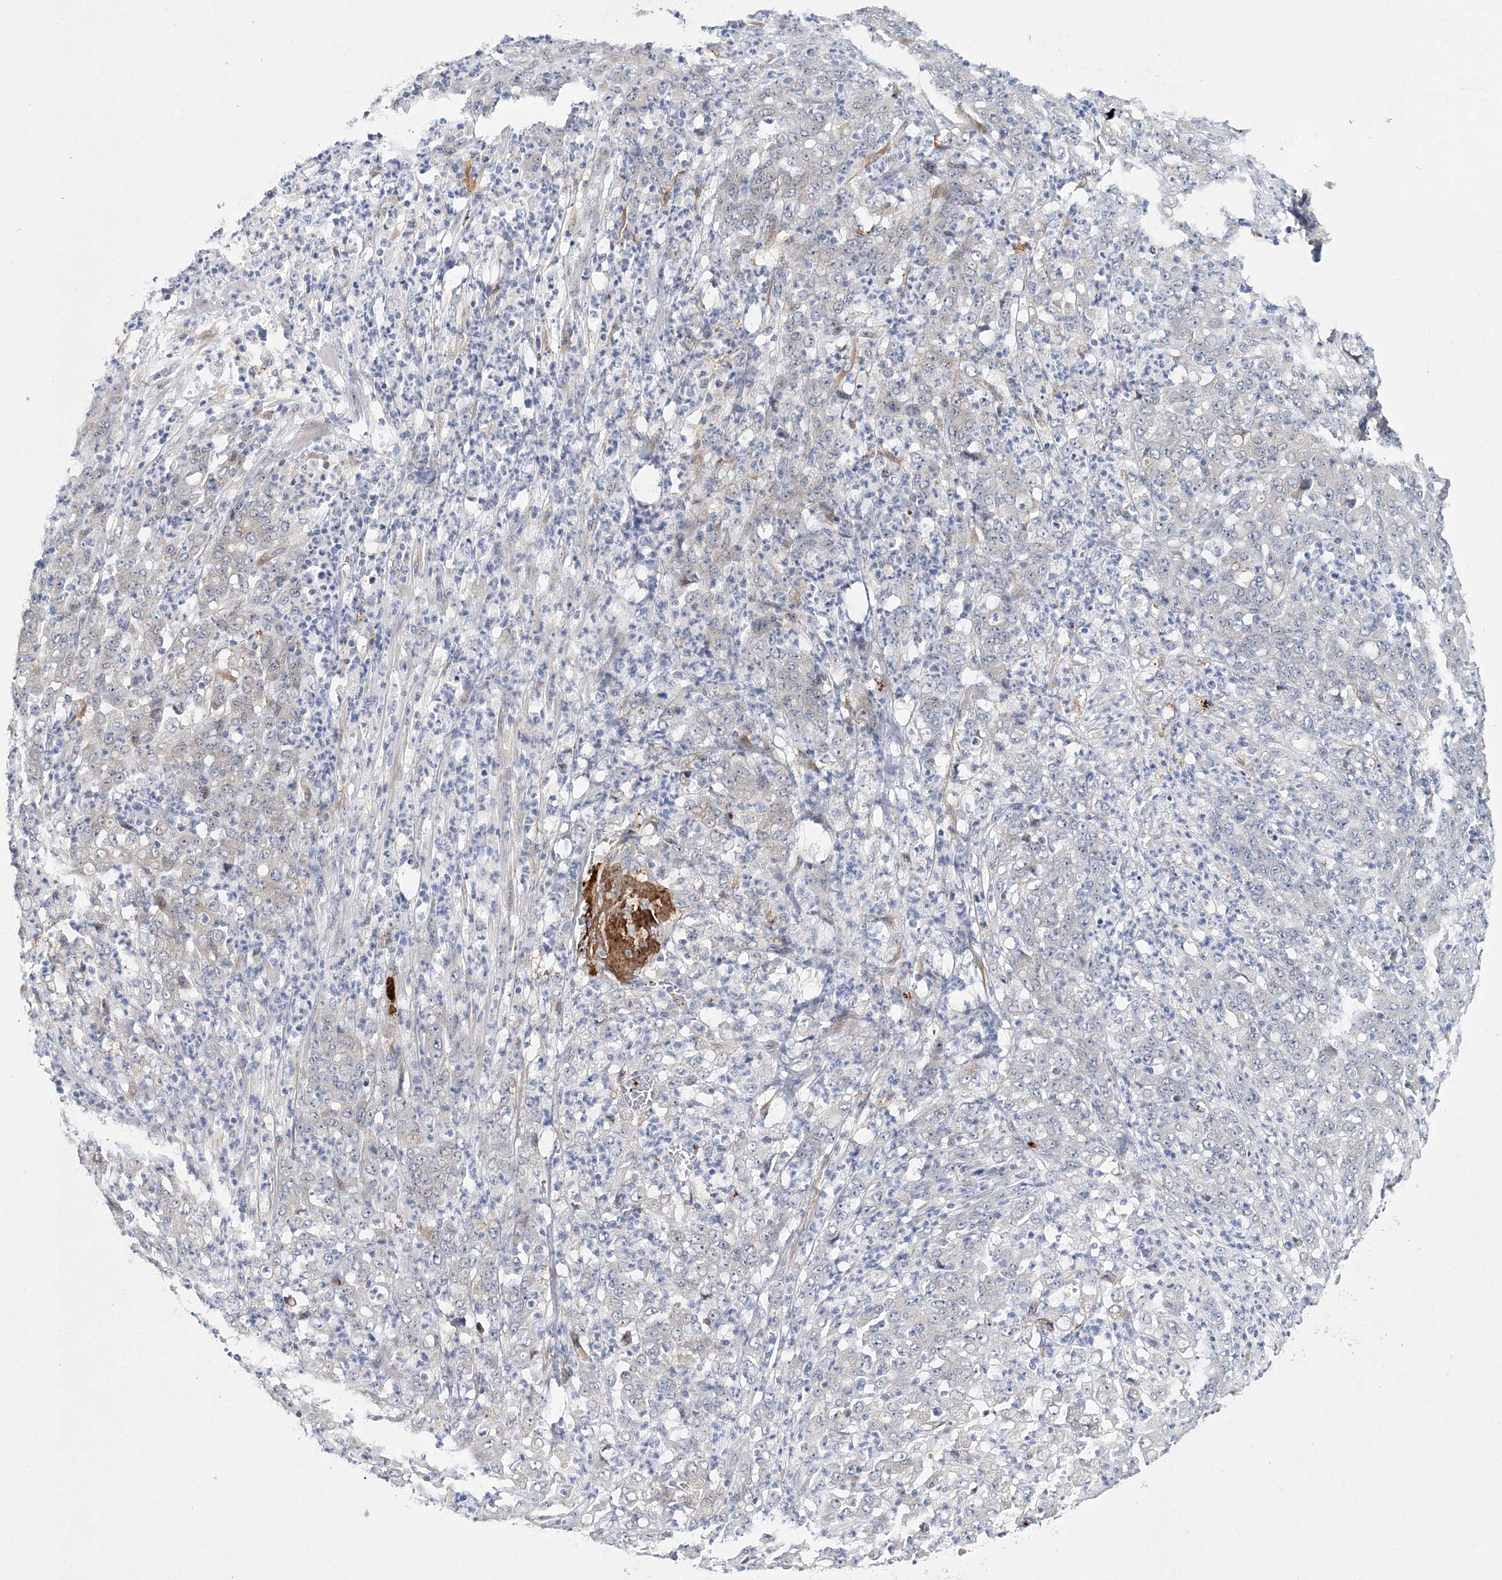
{"staining": {"intensity": "weak", "quantity": "<25%", "location": "cytoplasmic/membranous"}, "tissue": "stomach cancer", "cell_type": "Tumor cells", "image_type": "cancer", "snomed": [{"axis": "morphology", "description": "Adenocarcinoma, NOS"}, {"axis": "topography", "description": "Stomach, lower"}], "caption": "Immunohistochemistry photomicrograph of stomach cancer stained for a protein (brown), which exhibits no expression in tumor cells.", "gene": "MYOZ2", "patient": {"sex": "female", "age": 71}}